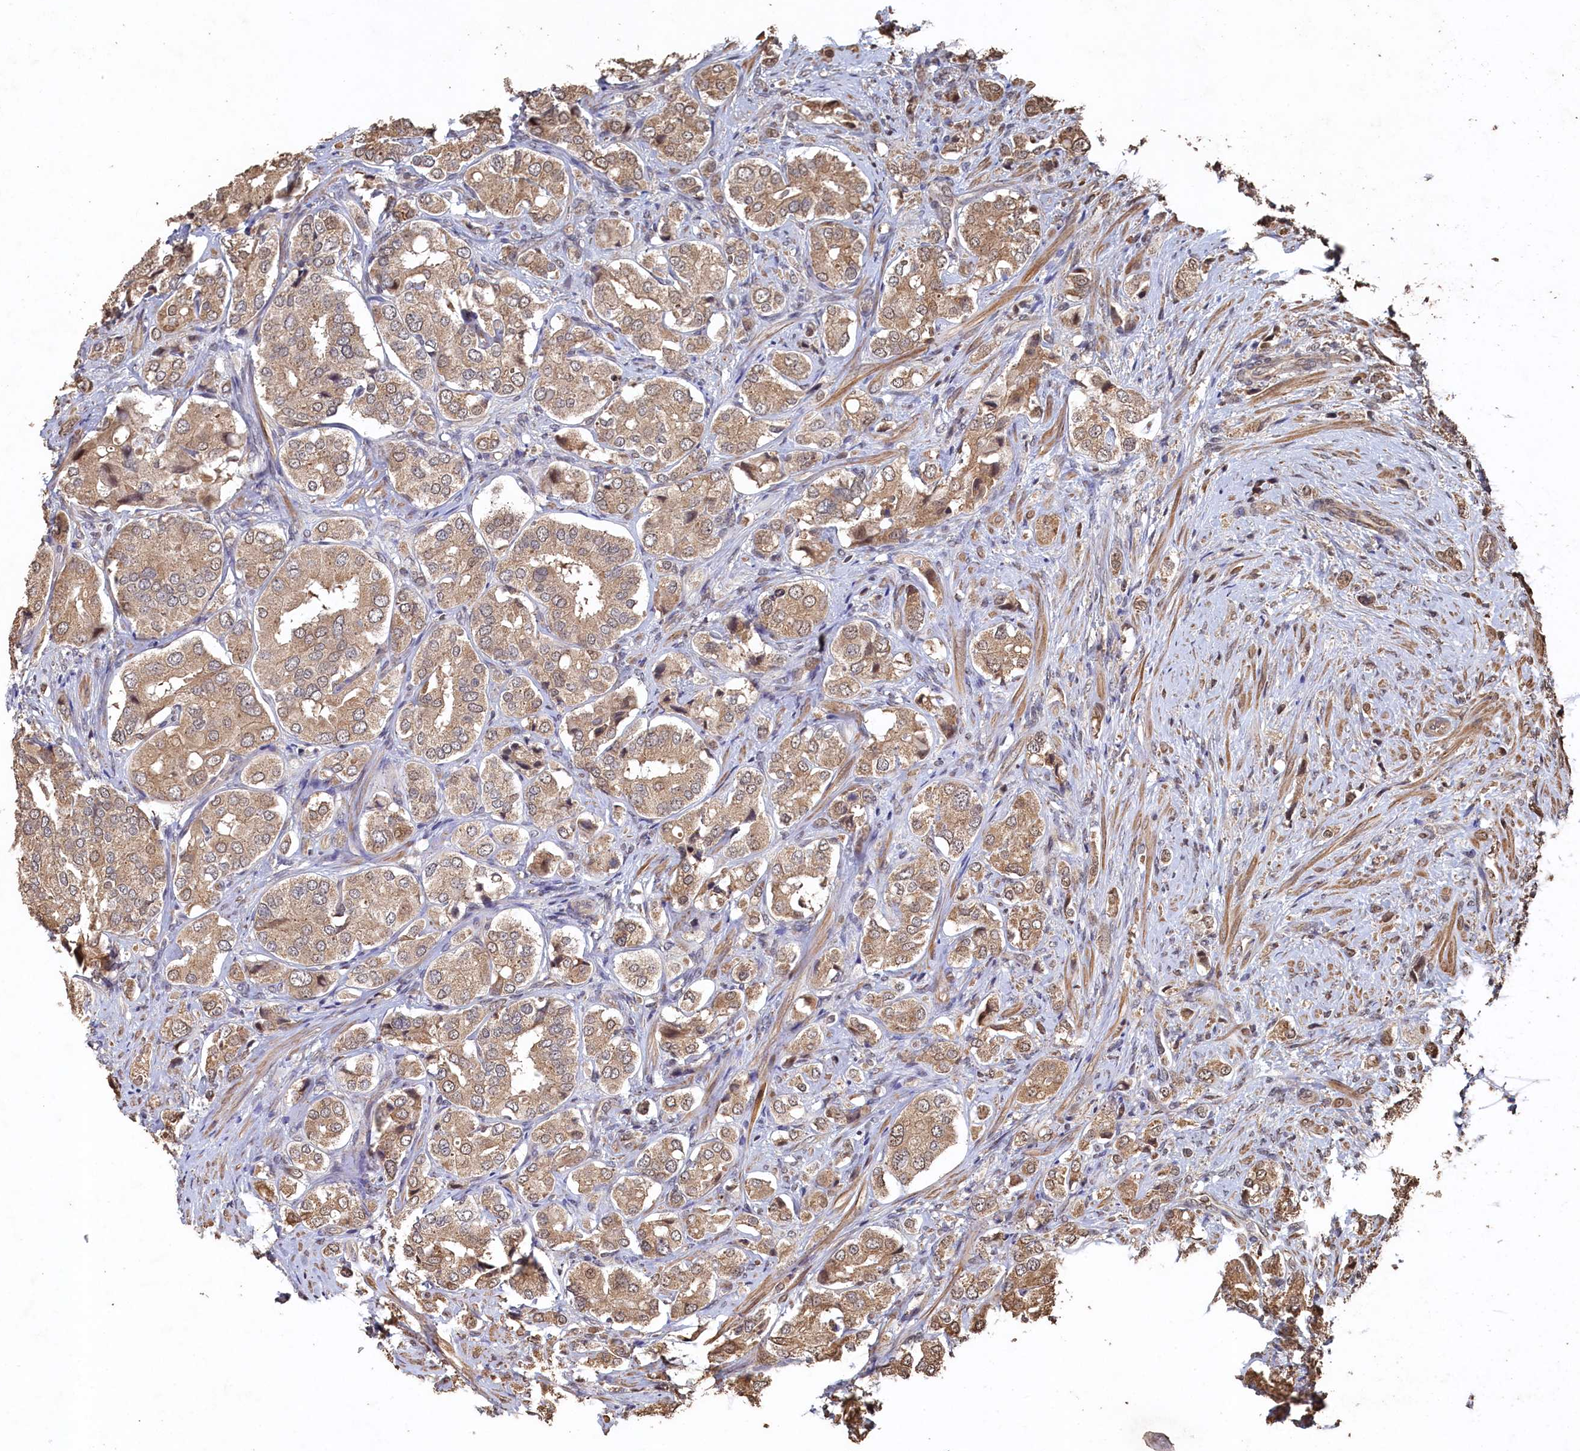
{"staining": {"intensity": "weak", "quantity": ">75%", "location": "cytoplasmic/membranous"}, "tissue": "prostate cancer", "cell_type": "Tumor cells", "image_type": "cancer", "snomed": [{"axis": "morphology", "description": "Adenocarcinoma, High grade"}, {"axis": "topography", "description": "Prostate"}], "caption": "DAB immunohistochemical staining of human prostate cancer displays weak cytoplasmic/membranous protein staining in about >75% of tumor cells. (DAB (3,3'-diaminobenzidine) = brown stain, brightfield microscopy at high magnification).", "gene": "PIGN", "patient": {"sex": "male", "age": 65}}